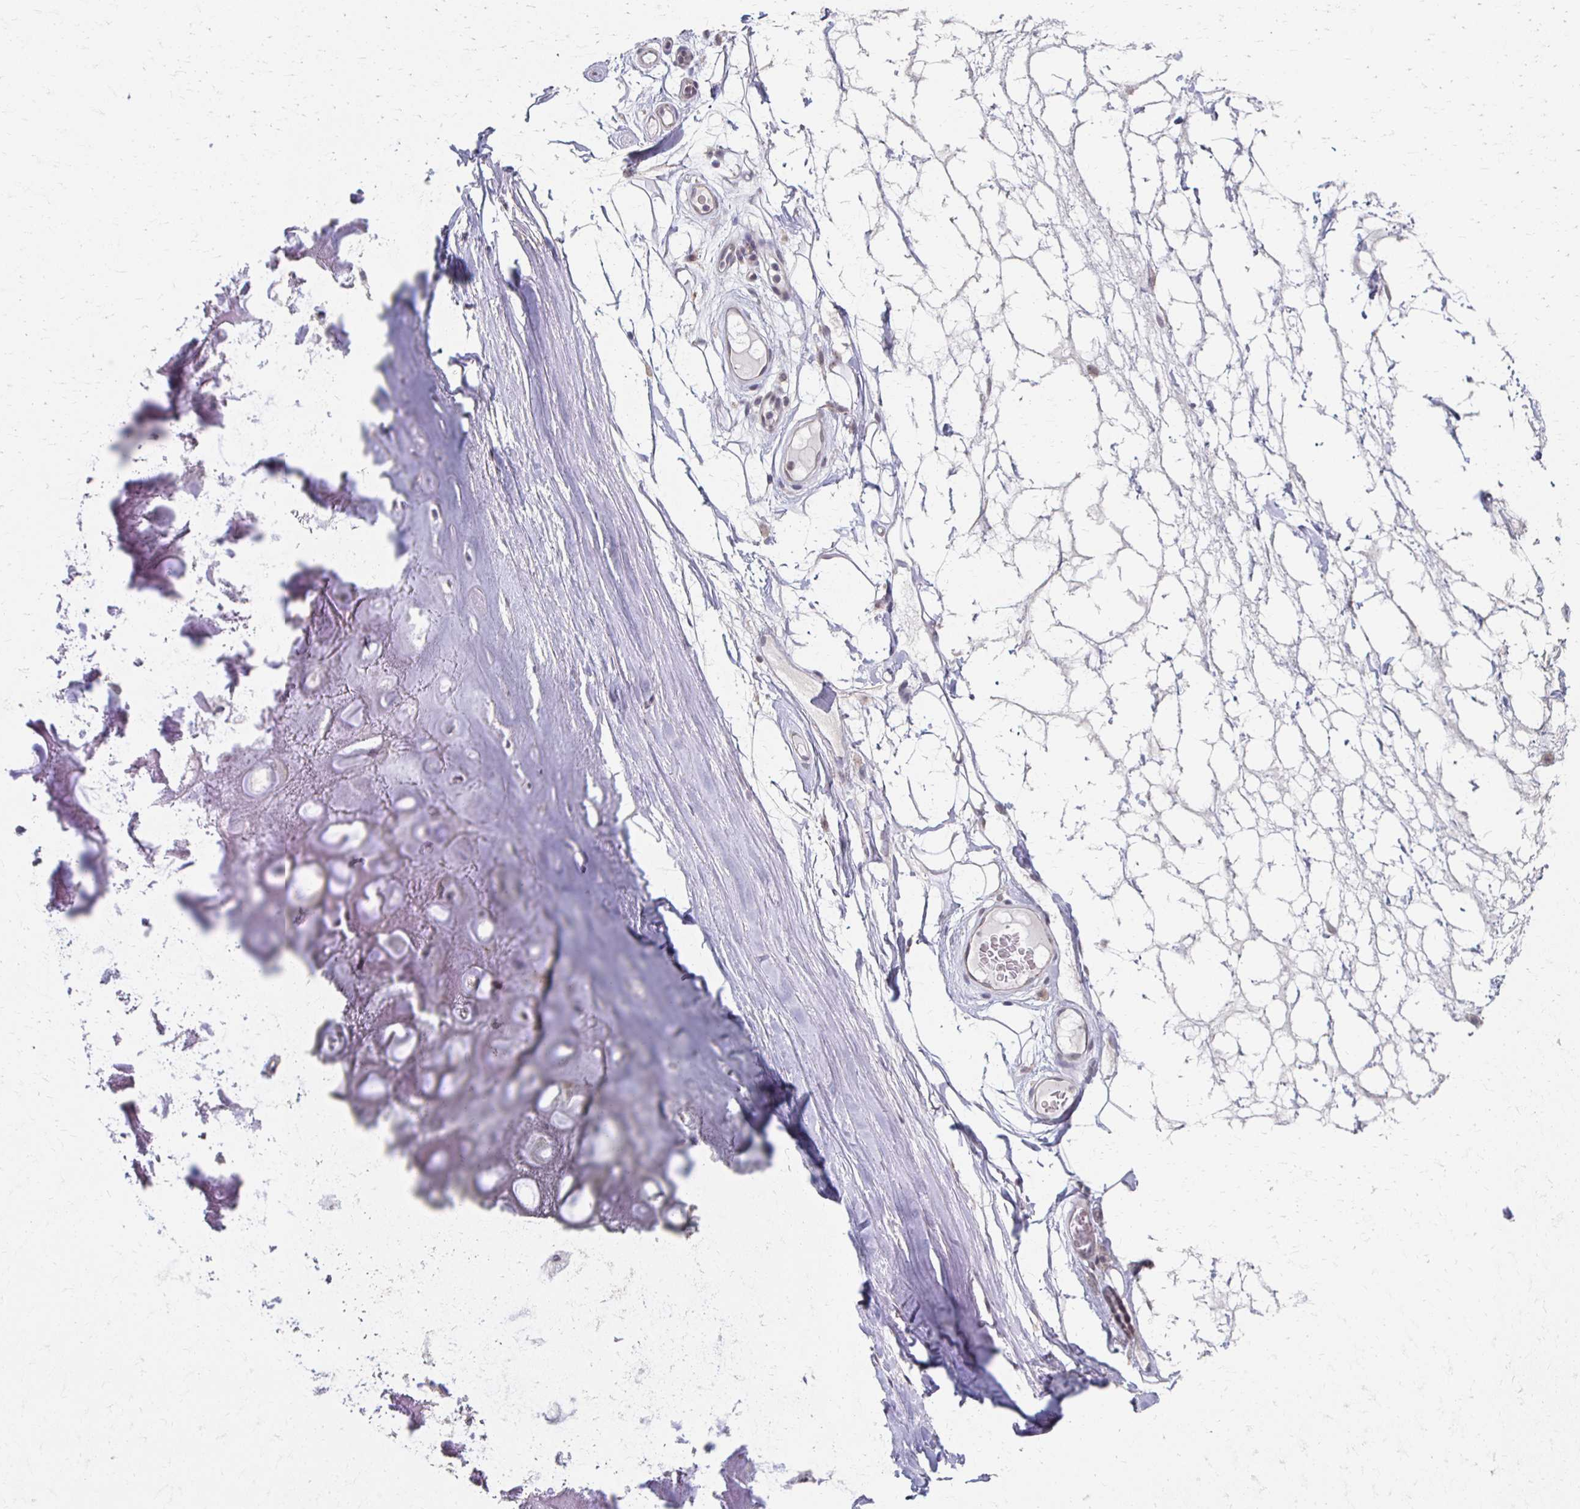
{"staining": {"intensity": "negative", "quantity": "none", "location": "none"}, "tissue": "adipose tissue", "cell_type": "Adipocytes", "image_type": "normal", "snomed": [{"axis": "morphology", "description": "Normal tissue, NOS"}, {"axis": "topography", "description": "Lymph node"}, {"axis": "topography", "description": "Cartilage tissue"}, {"axis": "topography", "description": "Nasopharynx"}], "caption": "IHC of unremarkable adipose tissue demonstrates no expression in adipocytes.", "gene": "DAB1", "patient": {"sex": "male", "age": 63}}